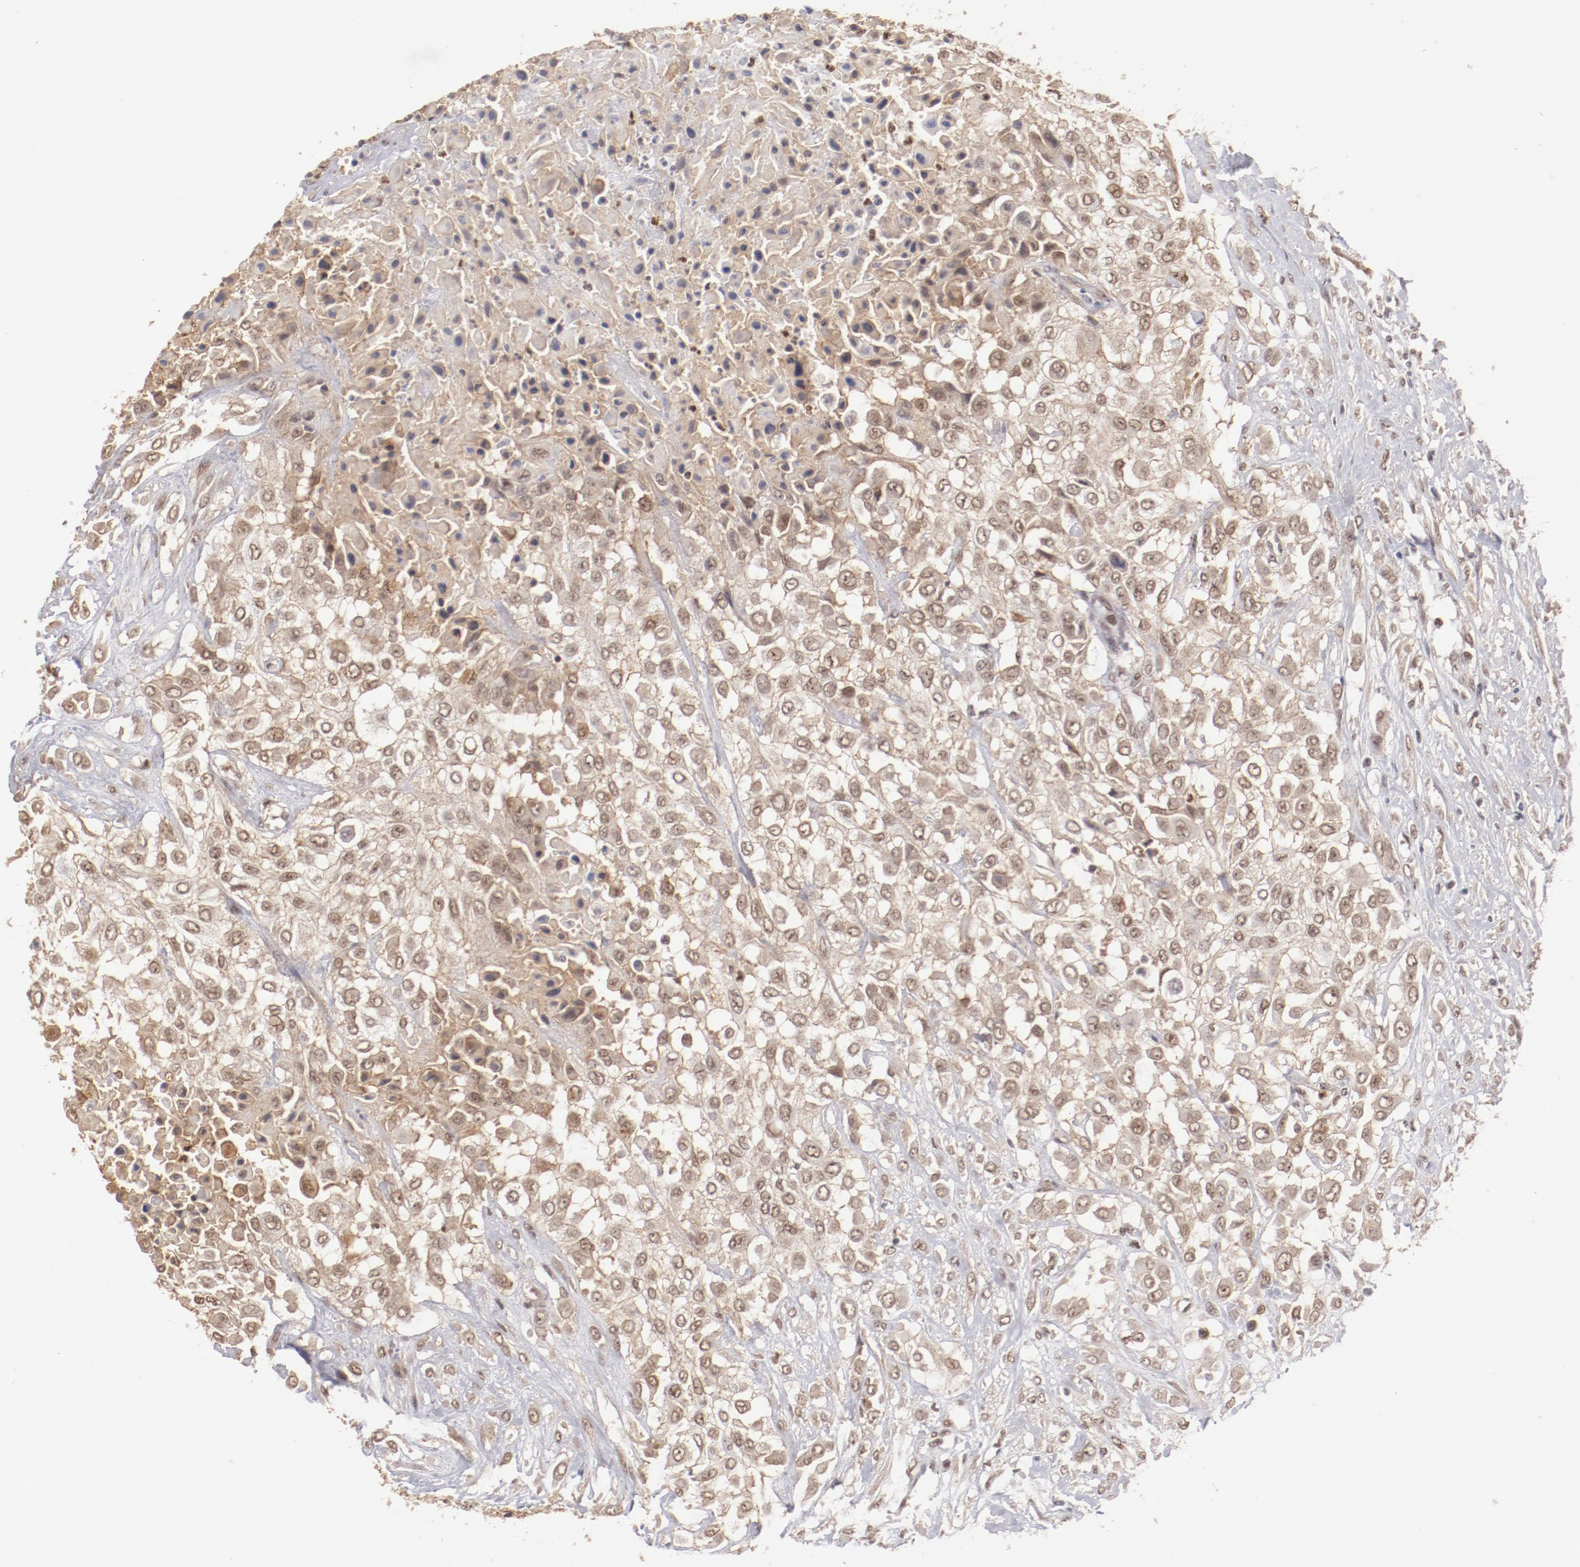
{"staining": {"intensity": "moderate", "quantity": ">75%", "location": "cytoplasmic/membranous,nuclear"}, "tissue": "urothelial cancer", "cell_type": "Tumor cells", "image_type": "cancer", "snomed": [{"axis": "morphology", "description": "Urothelial carcinoma, High grade"}, {"axis": "topography", "description": "Urinary bladder"}], "caption": "Immunohistochemical staining of urothelial carcinoma (high-grade) reveals medium levels of moderate cytoplasmic/membranous and nuclear protein positivity in about >75% of tumor cells. Nuclei are stained in blue.", "gene": "NFE2", "patient": {"sex": "male", "age": 57}}